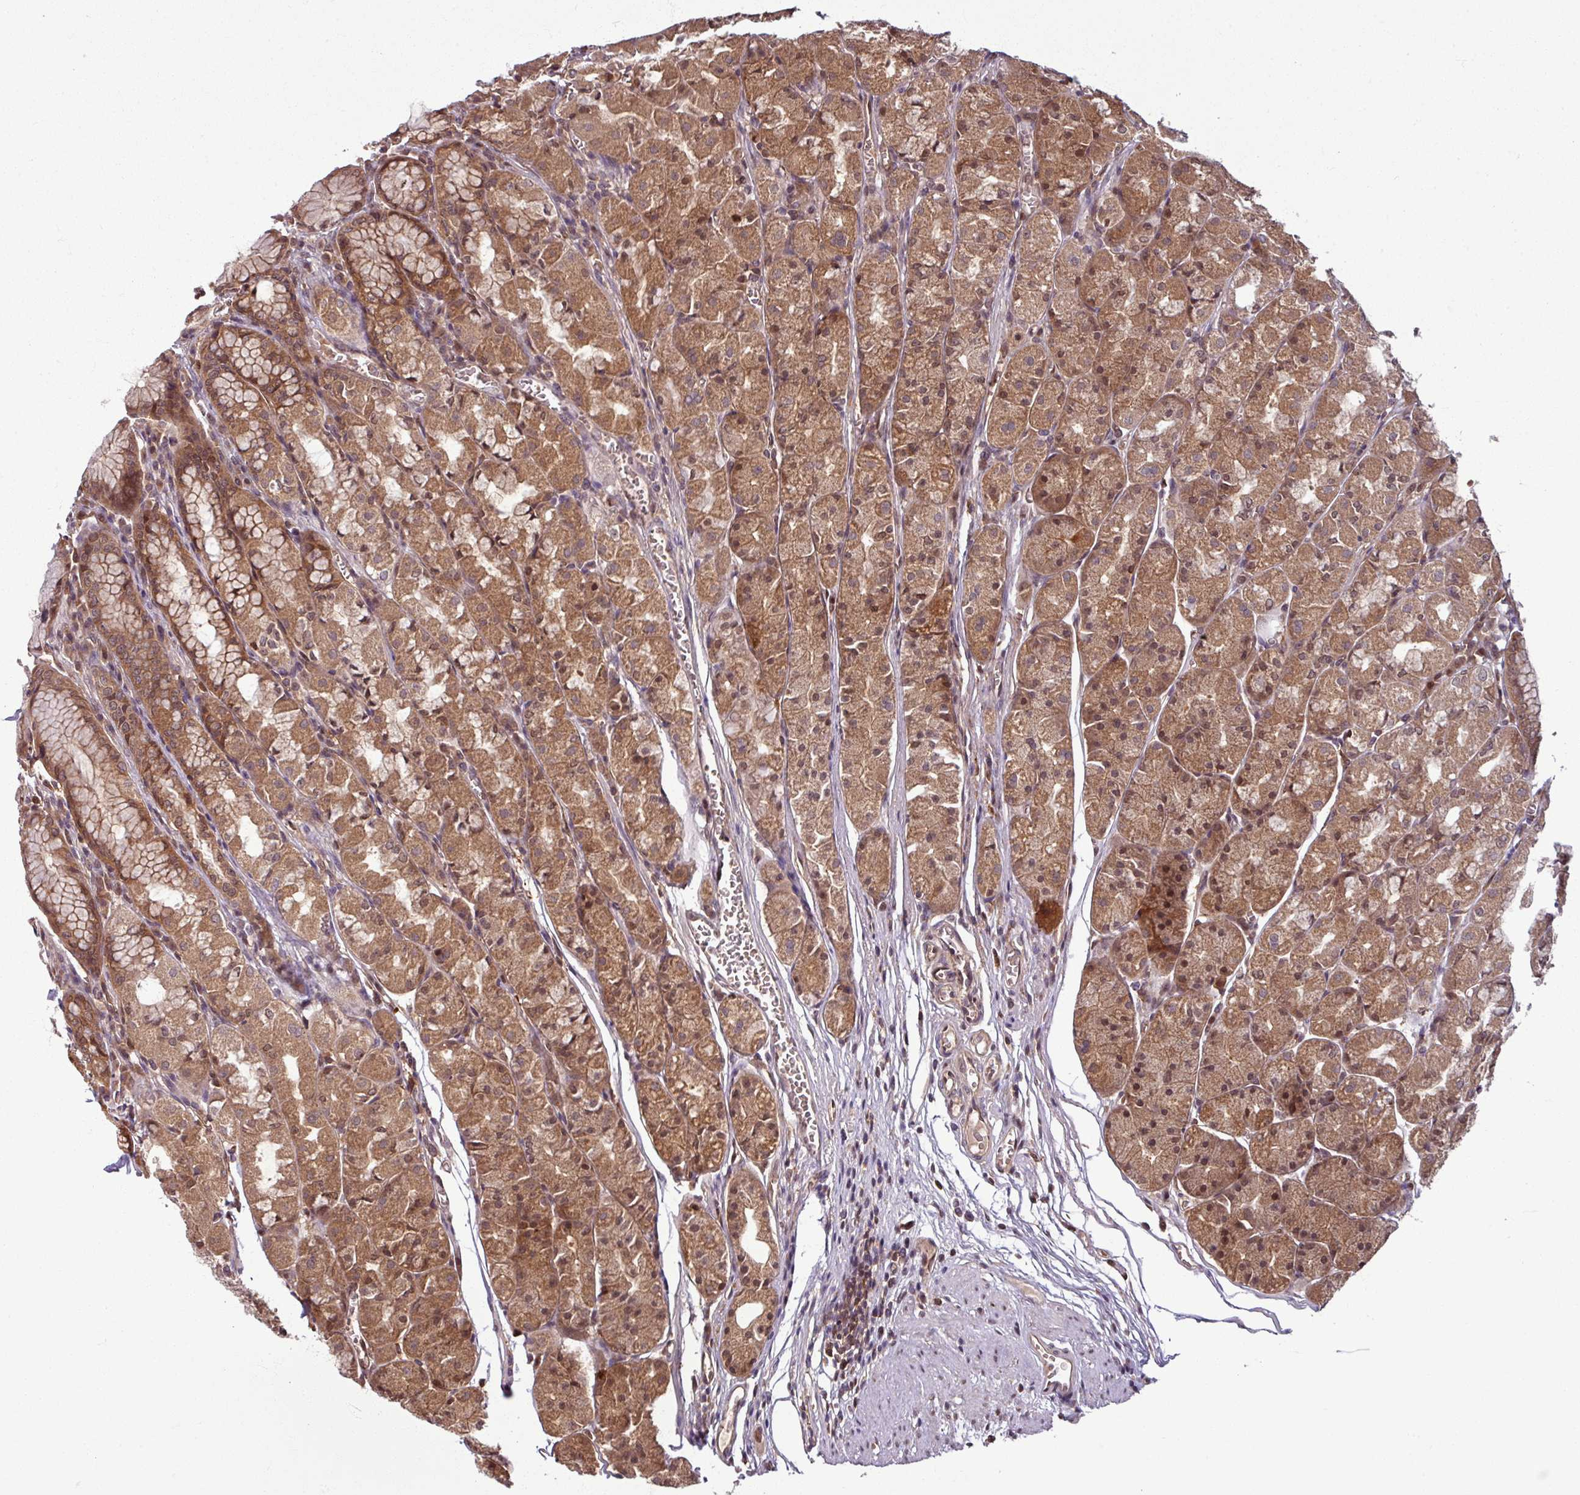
{"staining": {"intensity": "moderate", "quantity": ">75%", "location": "cytoplasmic/membranous,nuclear"}, "tissue": "stomach", "cell_type": "Glandular cells", "image_type": "normal", "snomed": [{"axis": "morphology", "description": "Normal tissue, NOS"}, {"axis": "topography", "description": "Stomach"}], "caption": "Stomach stained with immunohistochemistry demonstrates moderate cytoplasmic/membranous,nuclear staining in approximately >75% of glandular cells.", "gene": "KCTD11", "patient": {"sex": "male", "age": 55}}